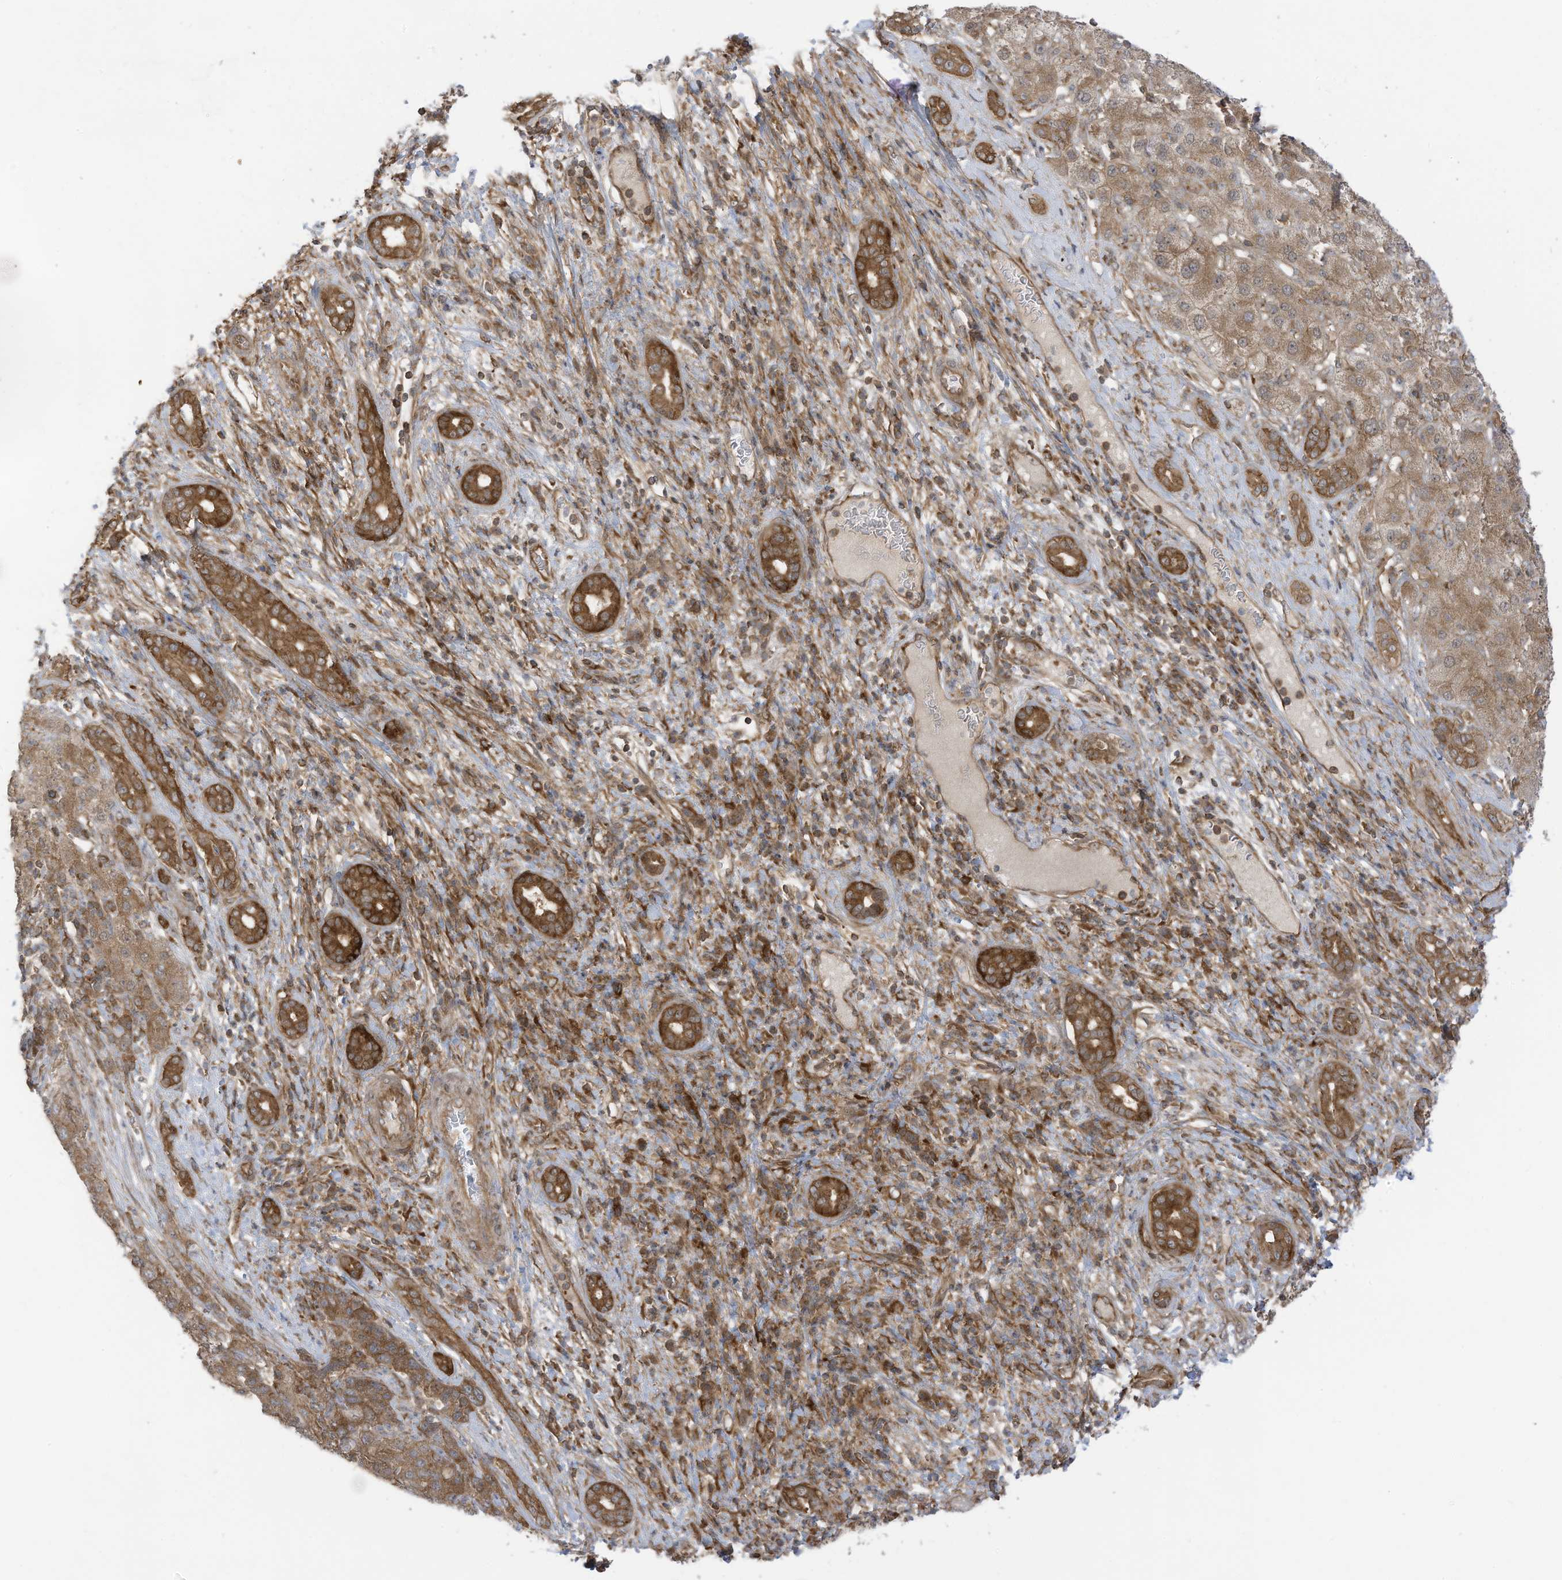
{"staining": {"intensity": "moderate", "quantity": ">75%", "location": "cytoplasmic/membranous"}, "tissue": "liver cancer", "cell_type": "Tumor cells", "image_type": "cancer", "snomed": [{"axis": "morphology", "description": "Carcinoma, Hepatocellular, NOS"}, {"axis": "topography", "description": "Liver"}], "caption": "The histopathology image reveals a brown stain indicating the presence of a protein in the cytoplasmic/membranous of tumor cells in liver cancer.", "gene": "REPS1", "patient": {"sex": "male", "age": 65}}